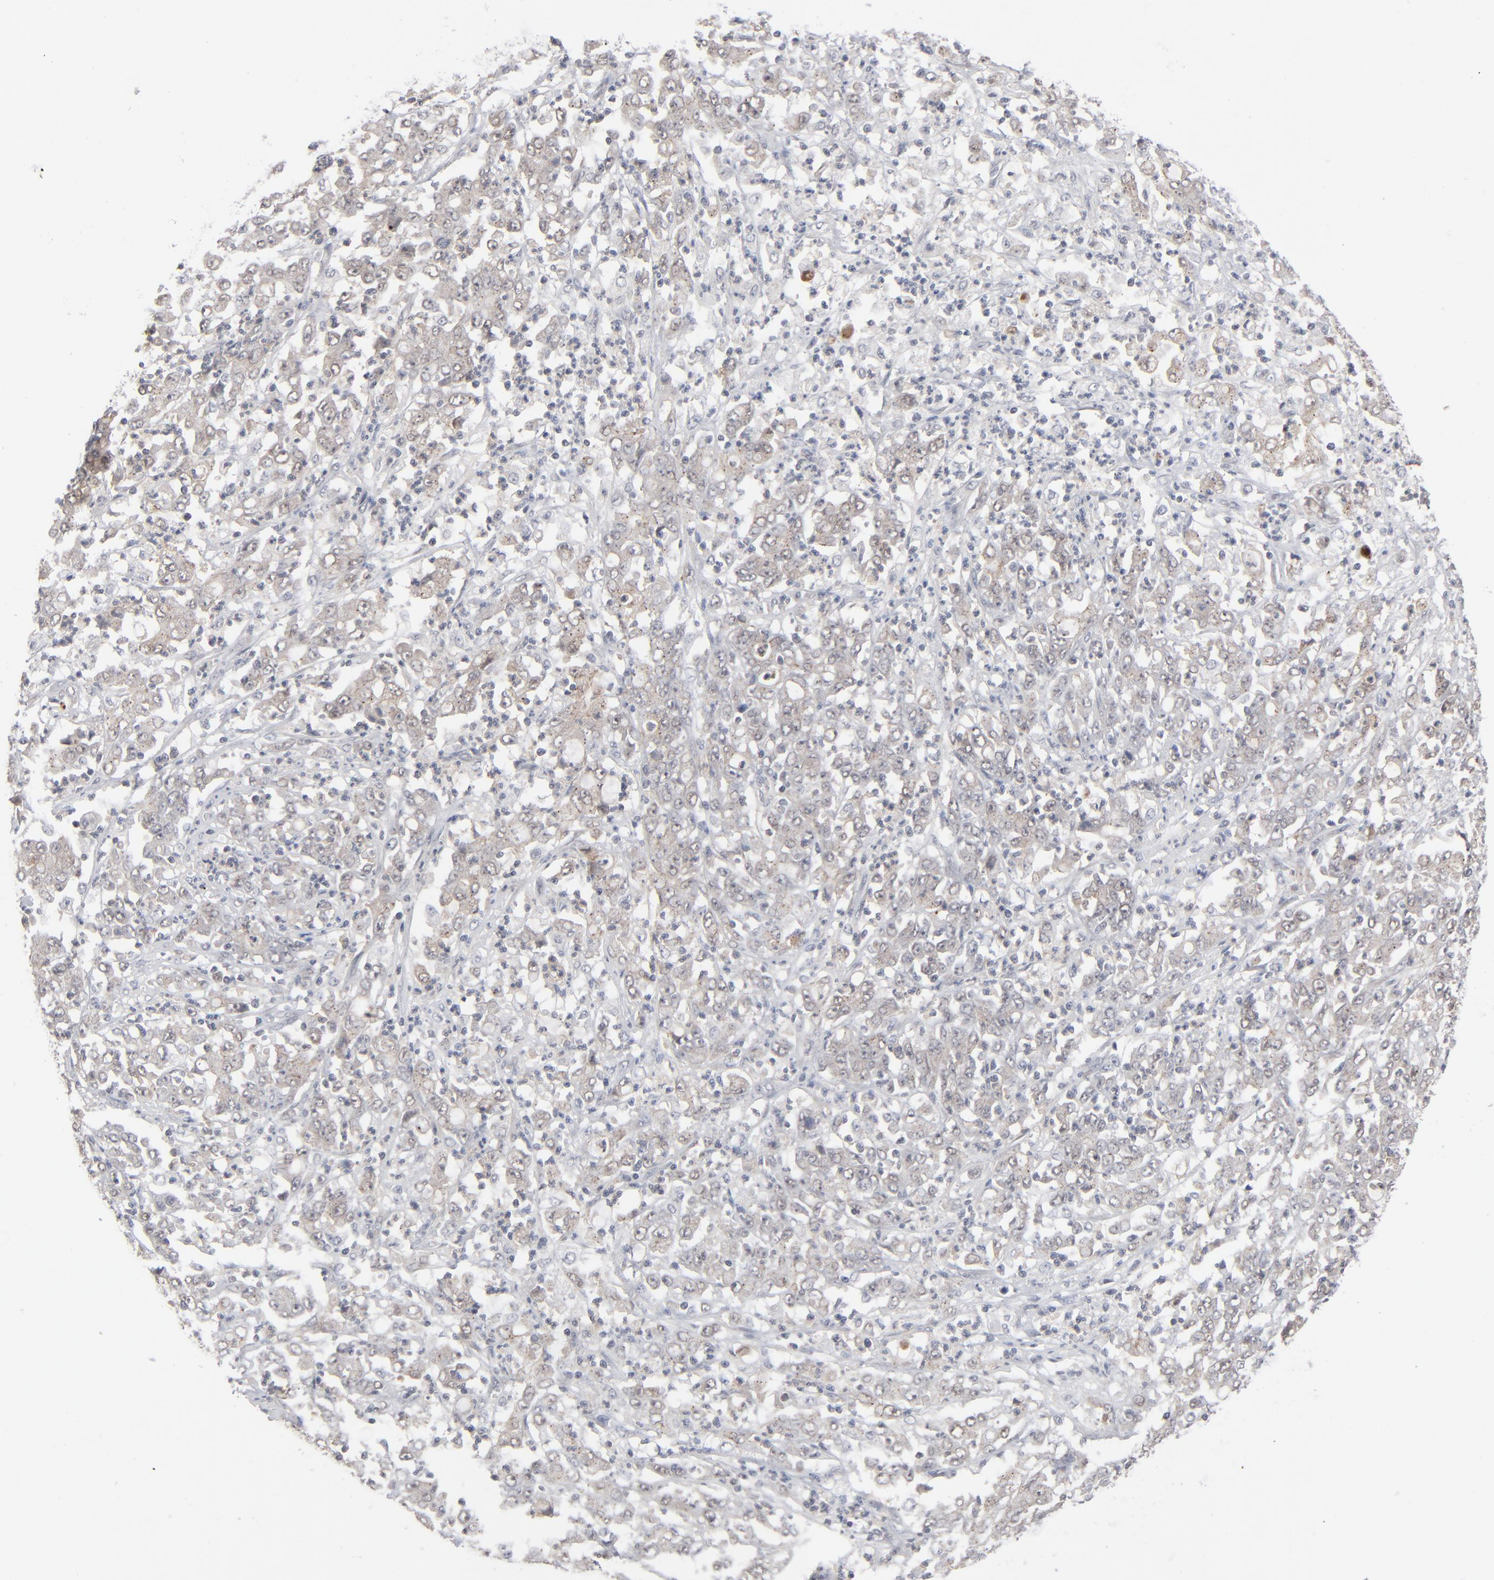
{"staining": {"intensity": "moderate", "quantity": ">75%", "location": "cytoplasmic/membranous"}, "tissue": "stomach cancer", "cell_type": "Tumor cells", "image_type": "cancer", "snomed": [{"axis": "morphology", "description": "Adenocarcinoma, NOS"}, {"axis": "topography", "description": "Stomach, lower"}], "caption": "Immunohistochemical staining of human stomach adenocarcinoma displays moderate cytoplasmic/membranous protein positivity in about >75% of tumor cells. Using DAB (3,3'-diaminobenzidine) (brown) and hematoxylin (blue) stains, captured at high magnification using brightfield microscopy.", "gene": "POF1B", "patient": {"sex": "female", "age": 71}}